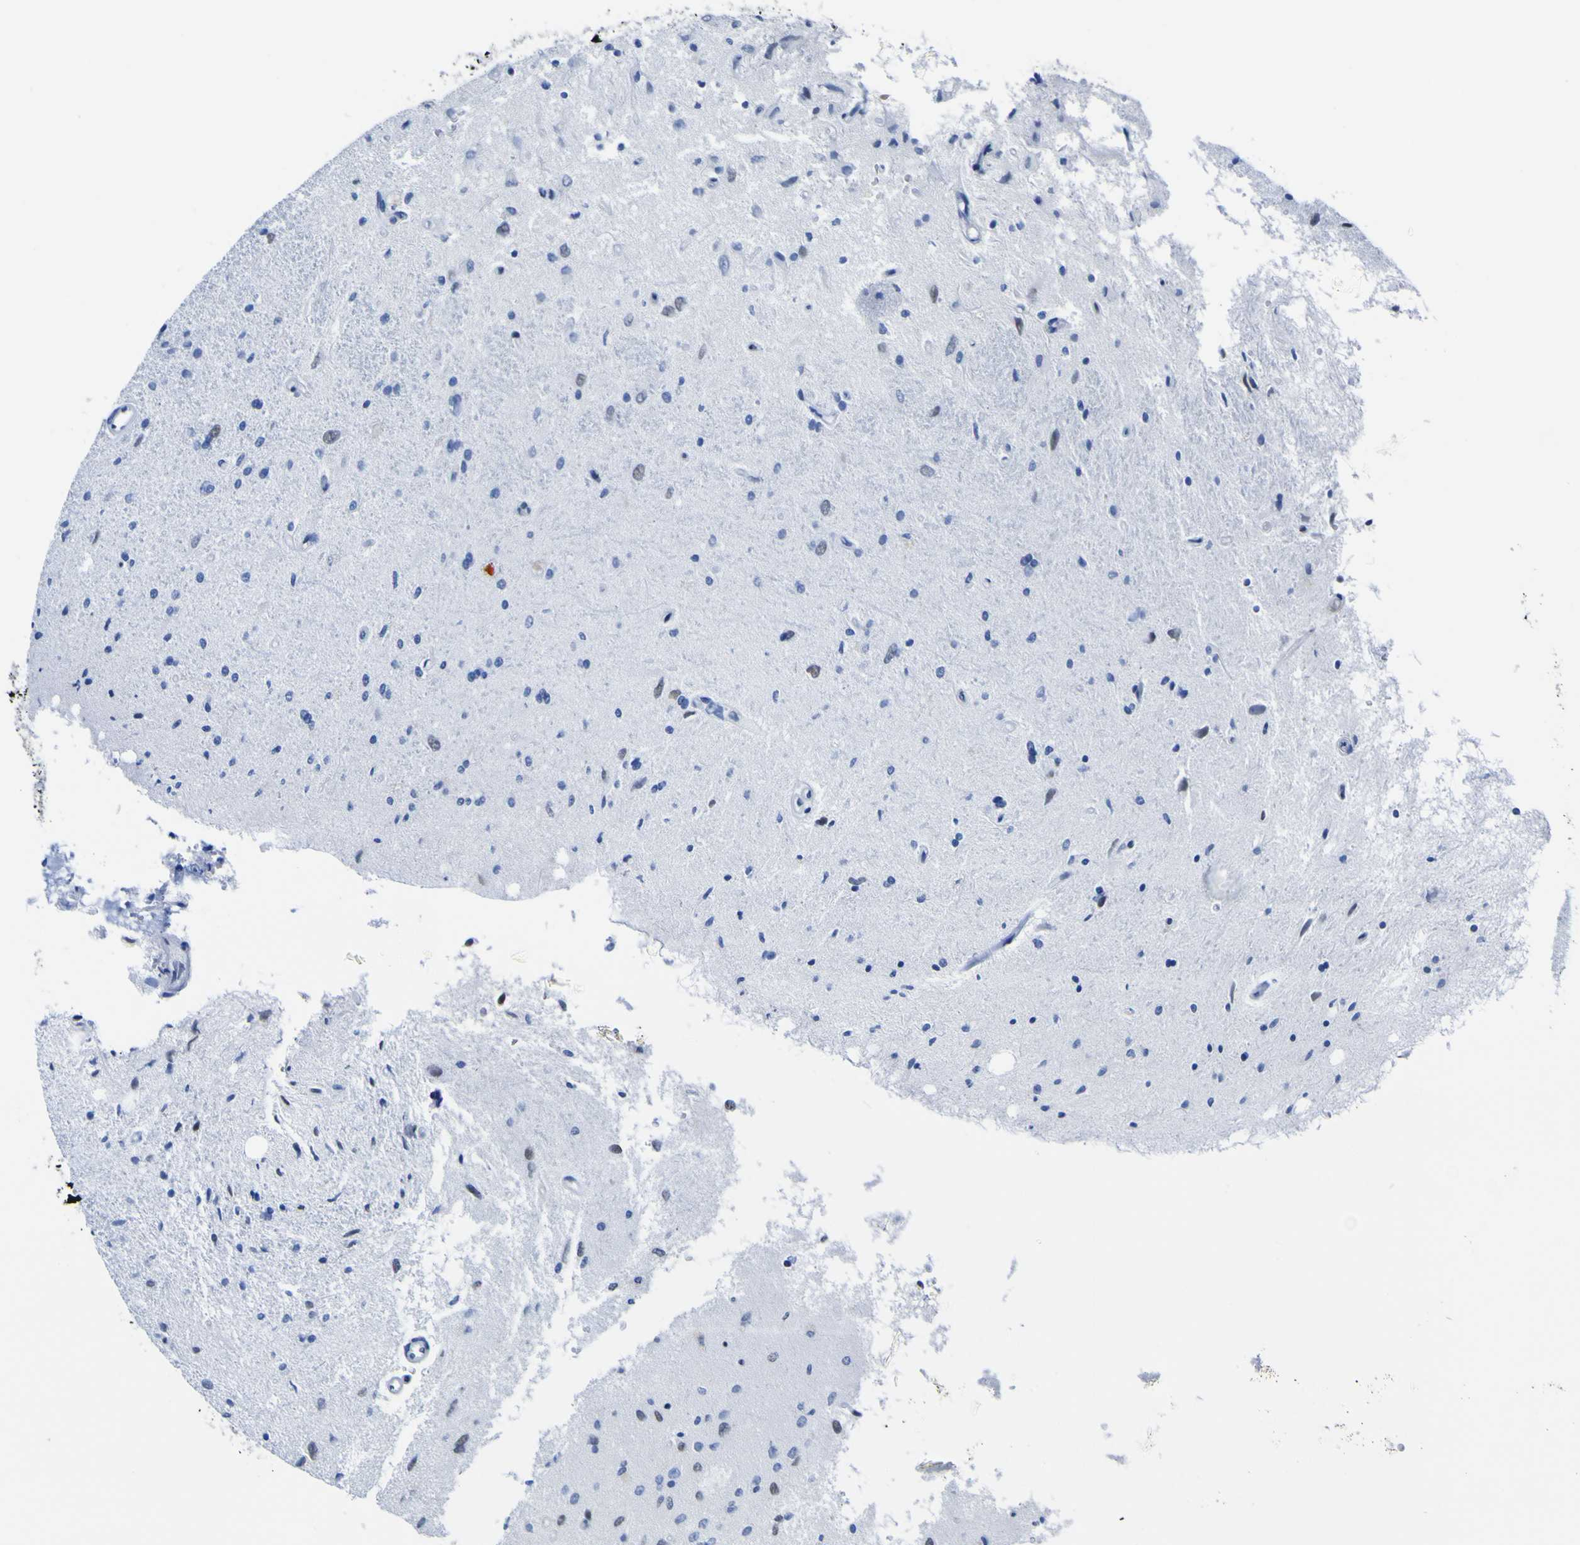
{"staining": {"intensity": "negative", "quantity": "none", "location": "none"}, "tissue": "glioma", "cell_type": "Tumor cells", "image_type": "cancer", "snomed": [{"axis": "morphology", "description": "Glioma, malignant, Low grade"}, {"axis": "topography", "description": "Brain"}], "caption": "This is a photomicrograph of immunohistochemistry (IHC) staining of low-grade glioma (malignant), which shows no staining in tumor cells.", "gene": "DACH1", "patient": {"sex": "male", "age": 77}}